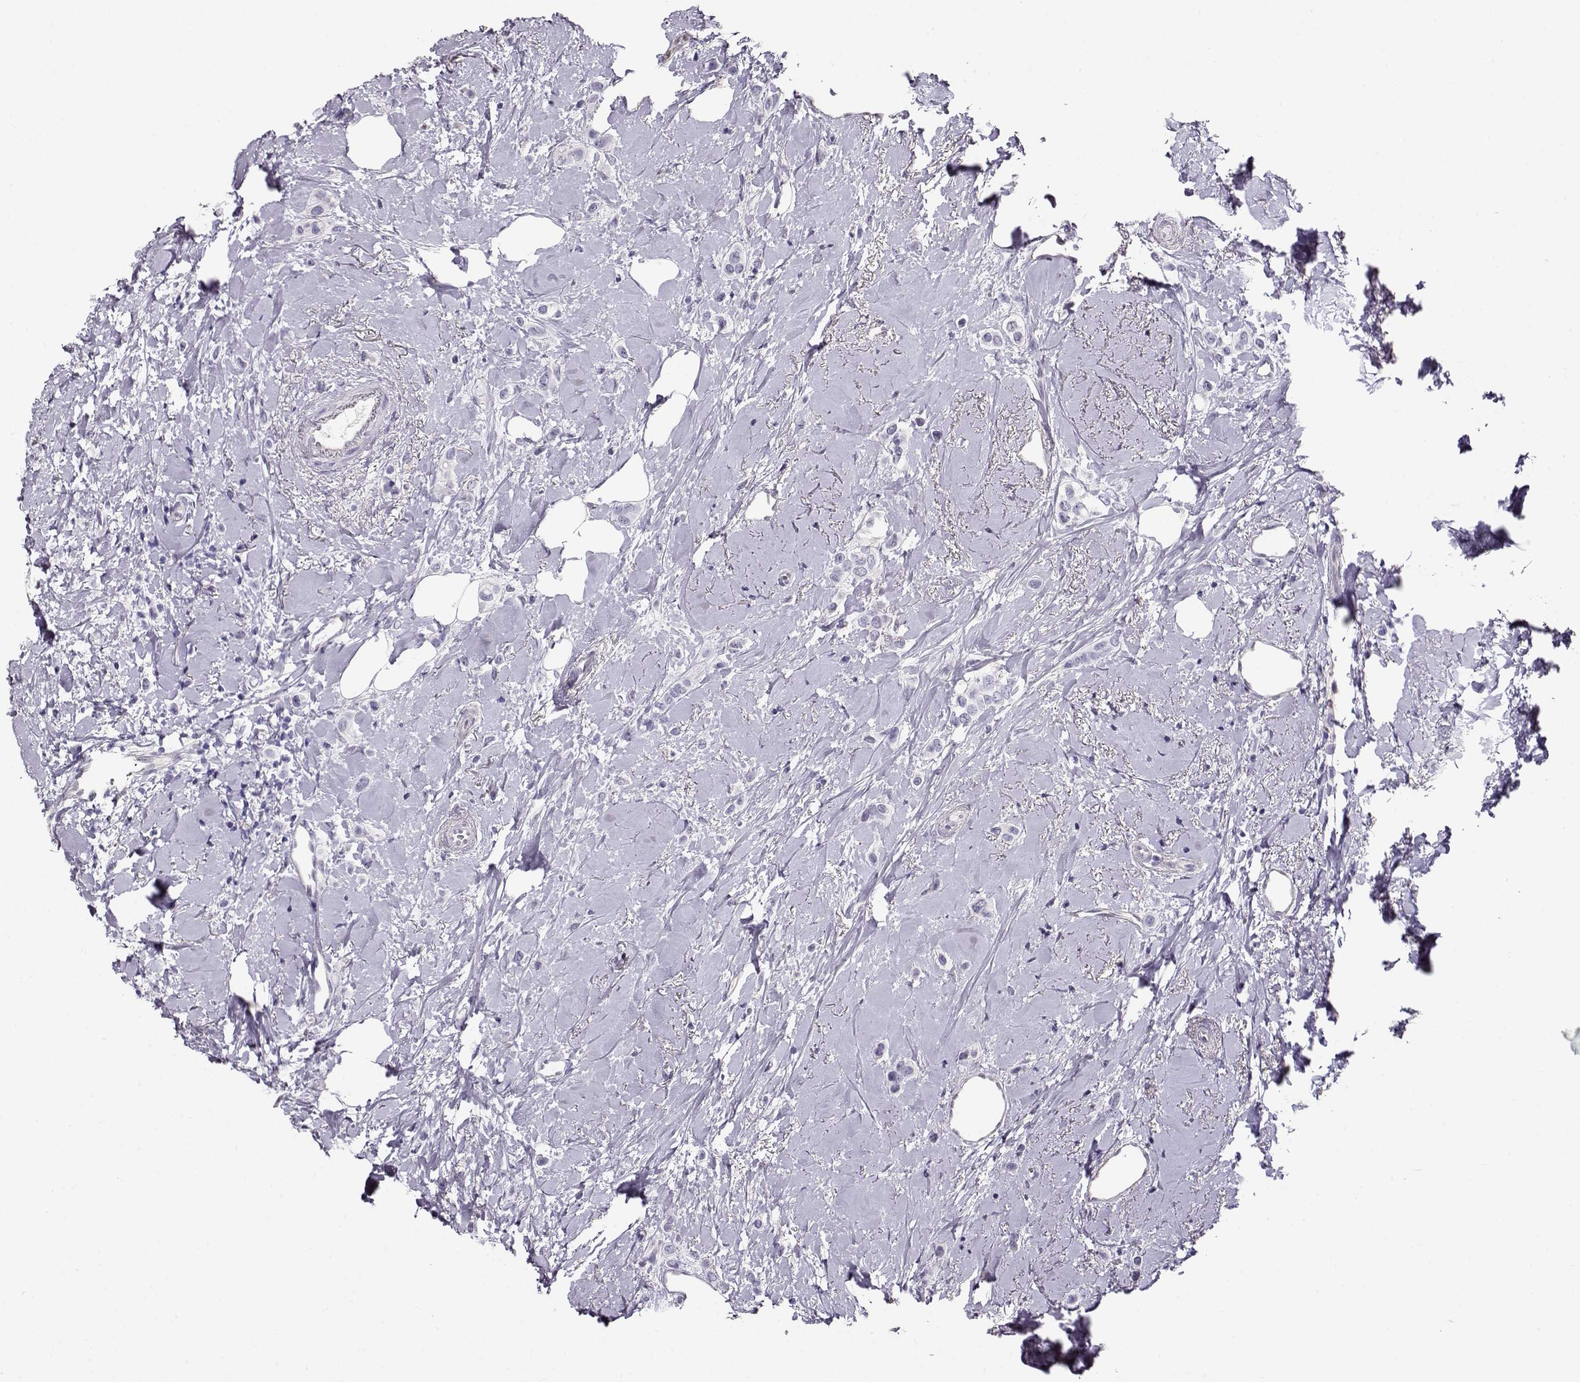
{"staining": {"intensity": "negative", "quantity": "none", "location": "none"}, "tissue": "breast cancer", "cell_type": "Tumor cells", "image_type": "cancer", "snomed": [{"axis": "morphology", "description": "Lobular carcinoma"}, {"axis": "topography", "description": "Breast"}], "caption": "Tumor cells show no significant protein staining in breast cancer (lobular carcinoma). (DAB immunohistochemistry (IHC), high magnification).", "gene": "CCR8", "patient": {"sex": "female", "age": 66}}